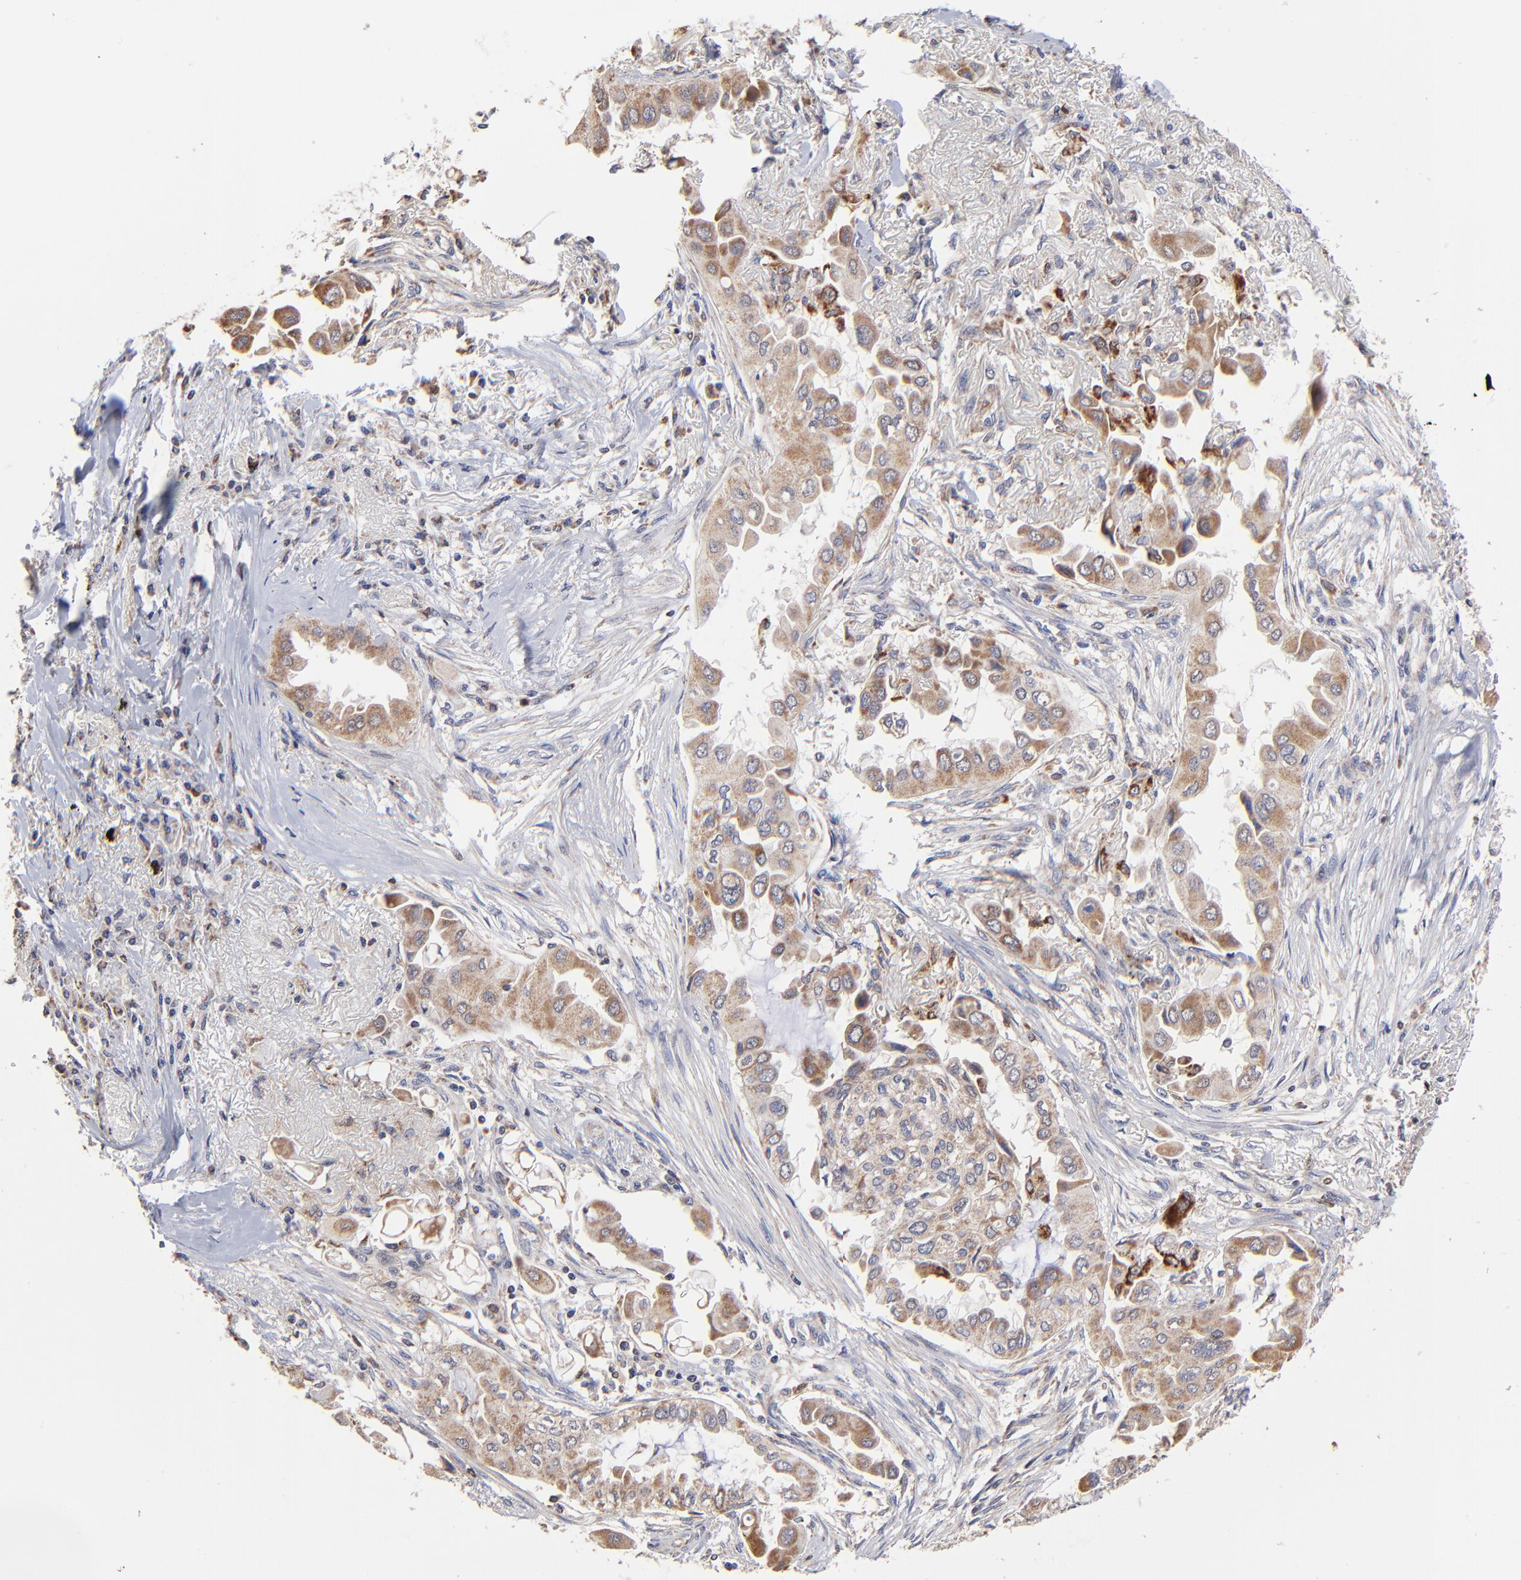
{"staining": {"intensity": "moderate", "quantity": ">75%", "location": "cytoplasmic/membranous"}, "tissue": "lung cancer", "cell_type": "Tumor cells", "image_type": "cancer", "snomed": [{"axis": "morphology", "description": "Adenocarcinoma, NOS"}, {"axis": "topography", "description": "Lung"}], "caption": "The immunohistochemical stain labels moderate cytoplasmic/membranous positivity in tumor cells of lung cancer tissue. The staining was performed using DAB (3,3'-diaminobenzidine), with brown indicating positive protein expression. Nuclei are stained blue with hematoxylin.", "gene": "FBXL12", "patient": {"sex": "female", "age": 76}}